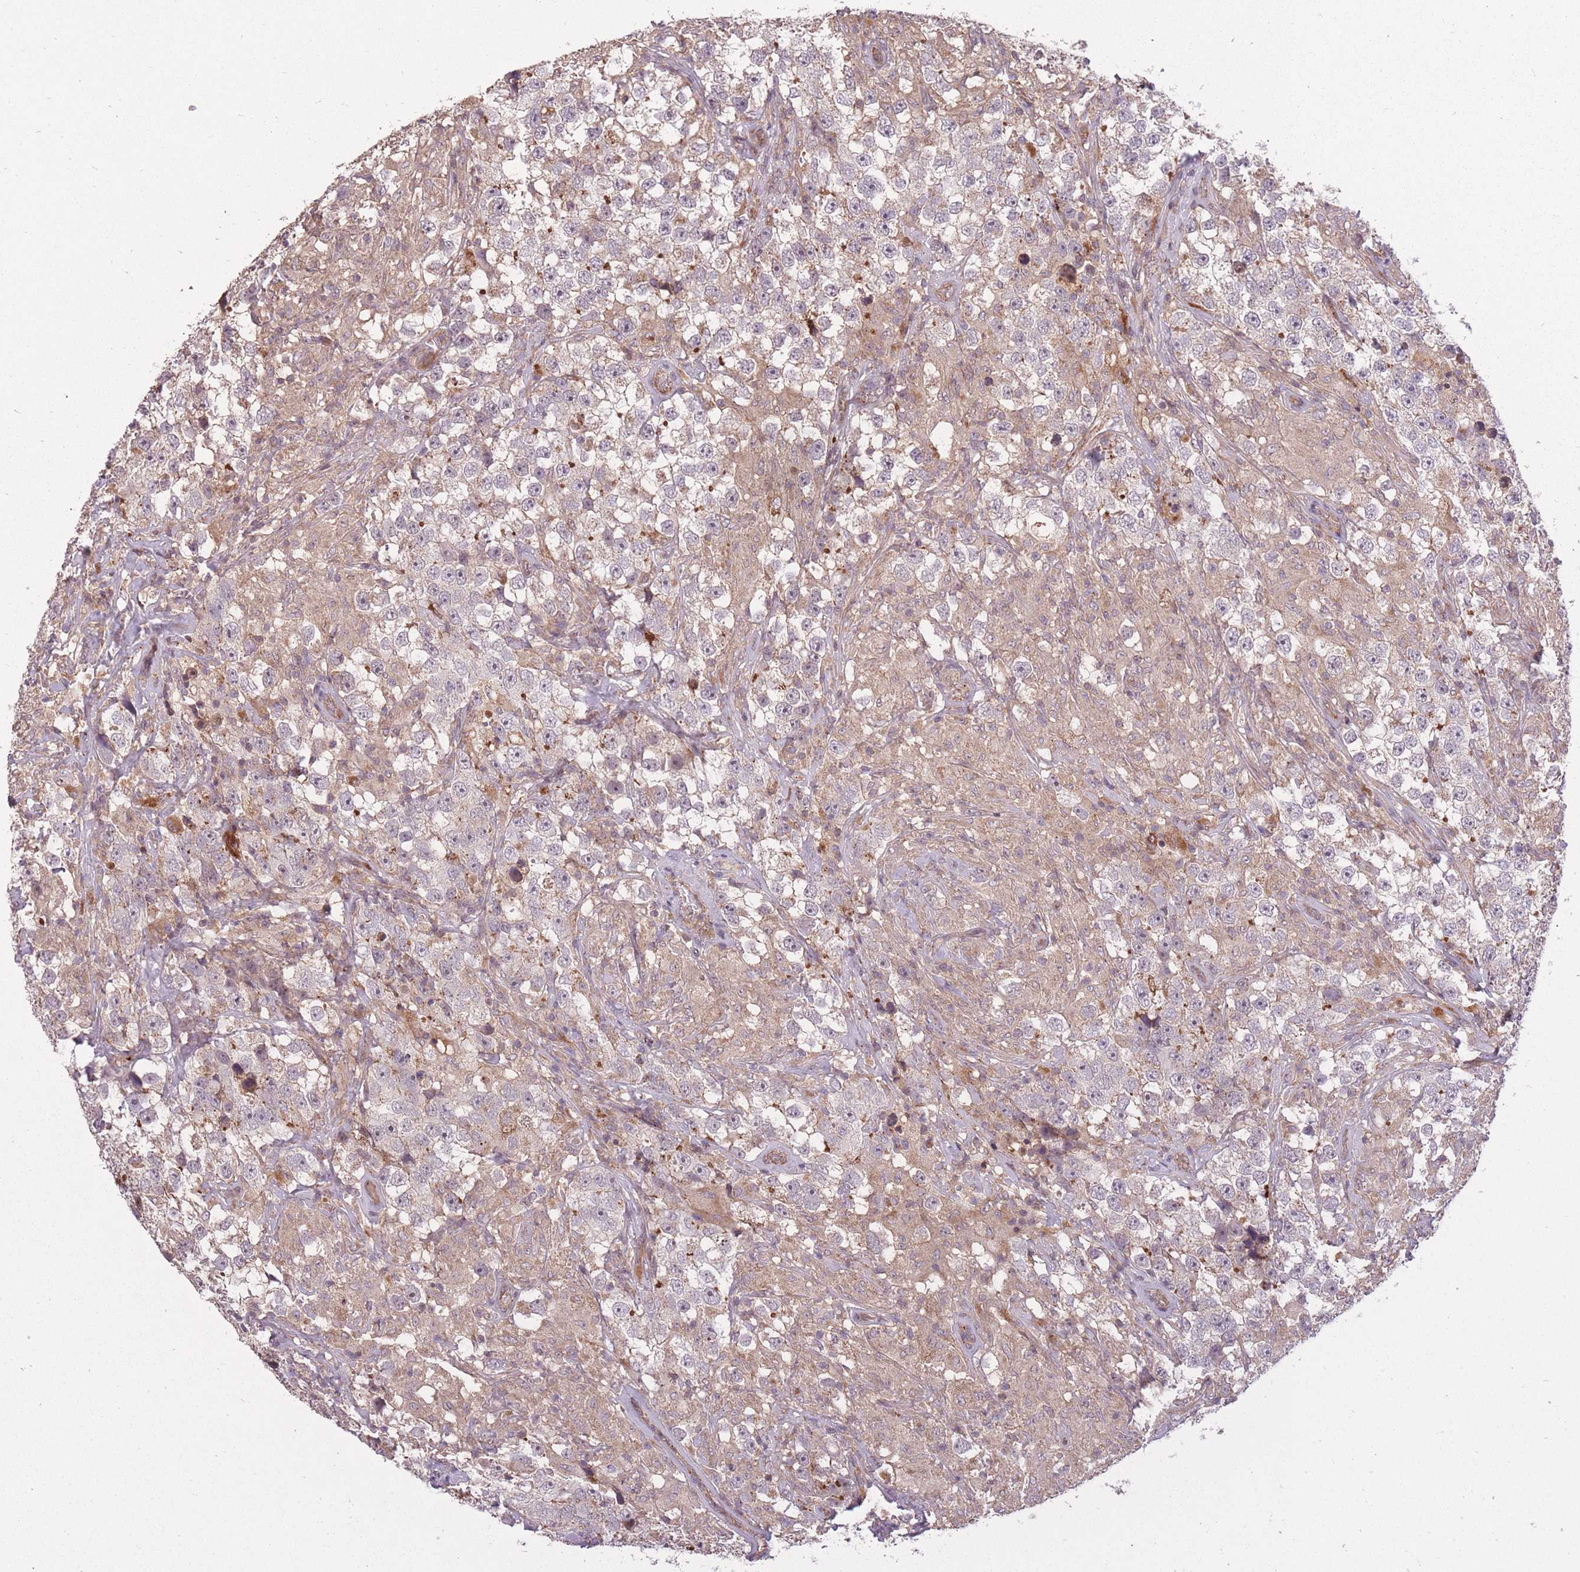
{"staining": {"intensity": "negative", "quantity": "none", "location": "none"}, "tissue": "testis cancer", "cell_type": "Tumor cells", "image_type": "cancer", "snomed": [{"axis": "morphology", "description": "Seminoma, NOS"}, {"axis": "topography", "description": "Testis"}], "caption": "Immunohistochemistry histopathology image of testis seminoma stained for a protein (brown), which demonstrates no staining in tumor cells.", "gene": "POLR3F", "patient": {"sex": "male", "age": 46}}